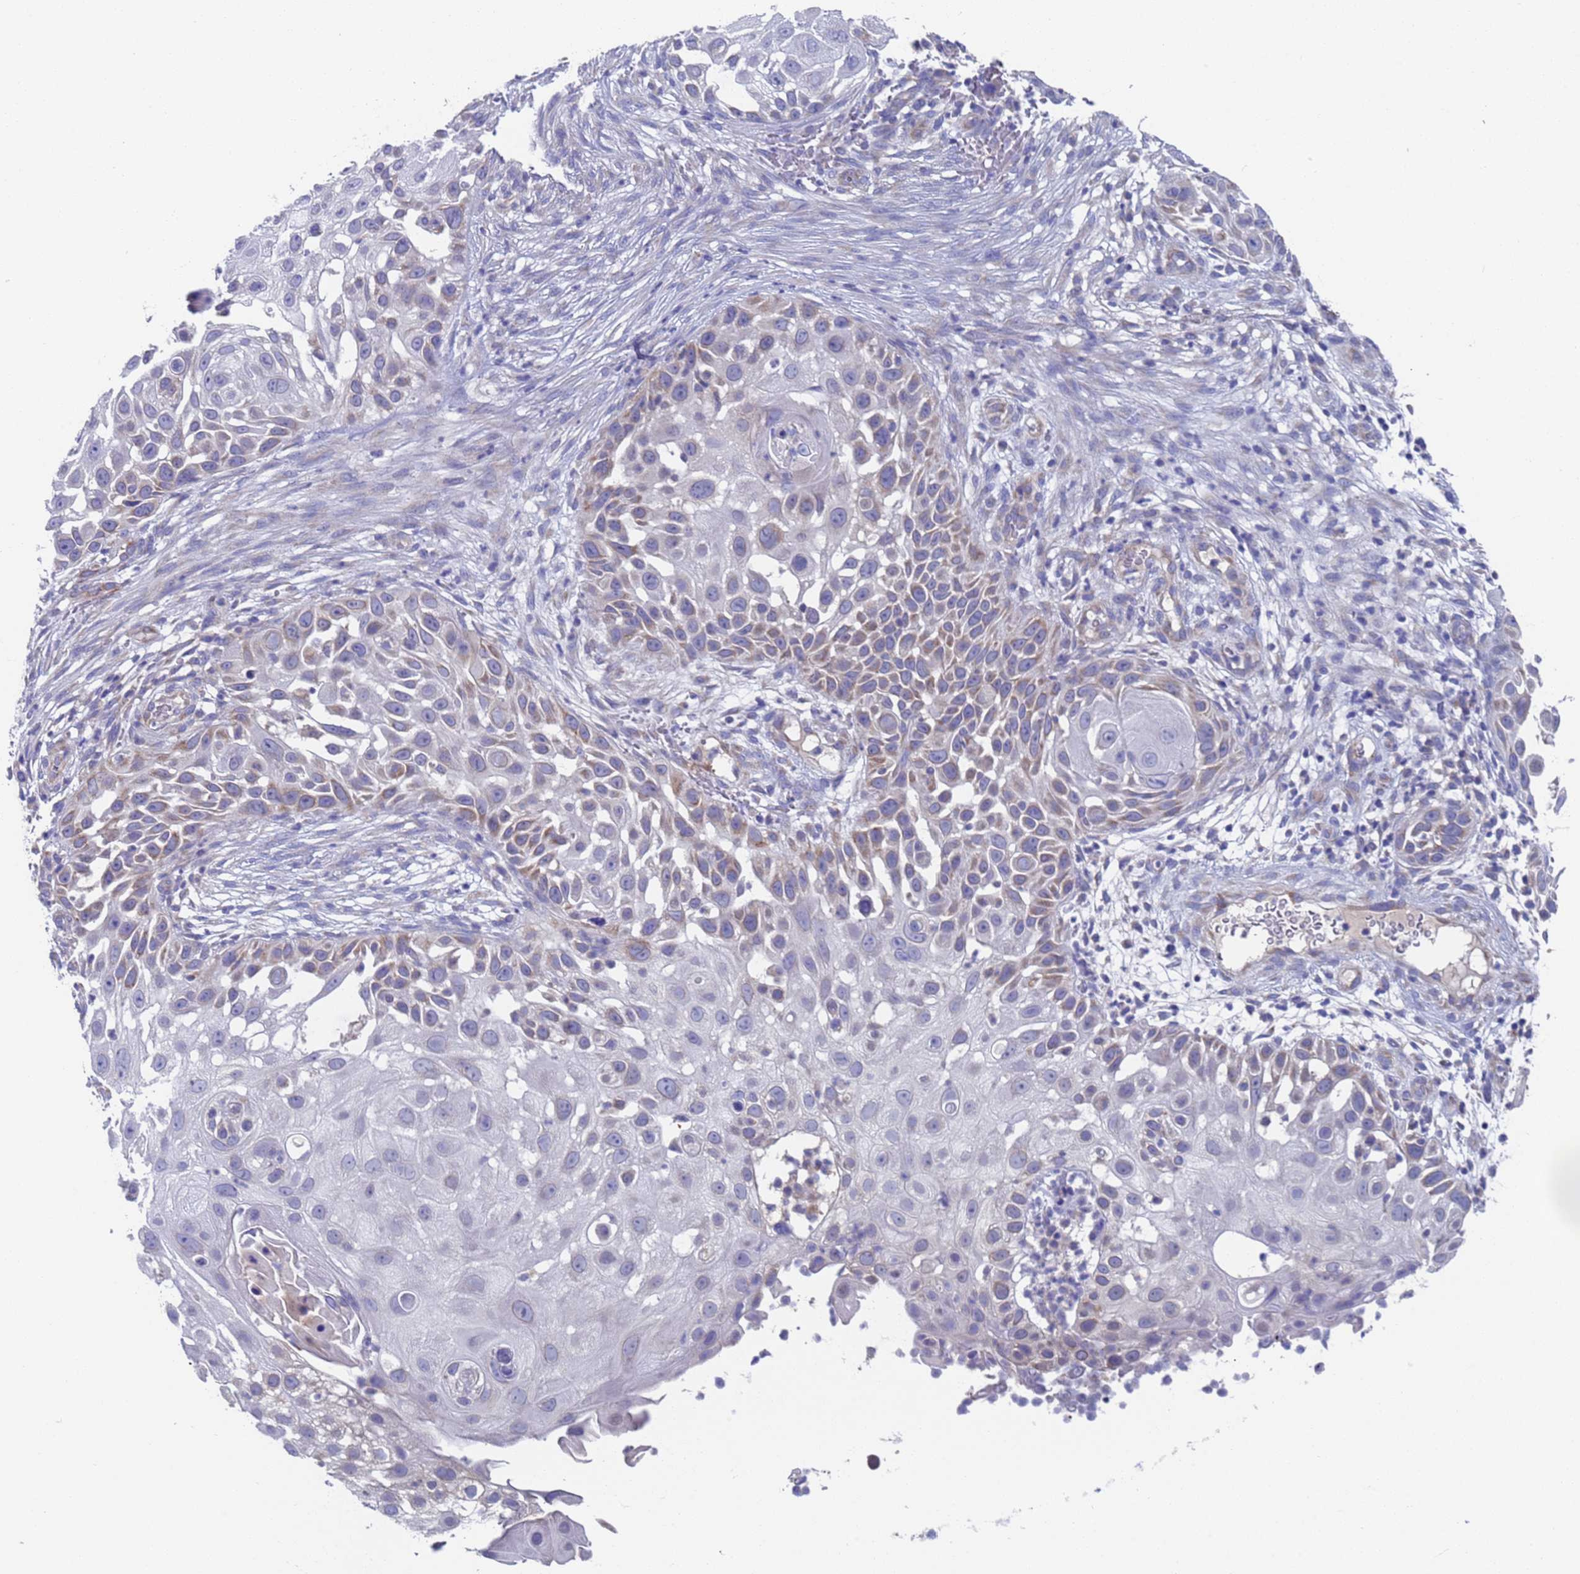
{"staining": {"intensity": "negative", "quantity": "none", "location": "none"}, "tissue": "skin cancer", "cell_type": "Tumor cells", "image_type": "cancer", "snomed": [{"axis": "morphology", "description": "Squamous cell carcinoma, NOS"}, {"axis": "topography", "description": "Skin"}], "caption": "Micrograph shows no protein expression in tumor cells of skin cancer tissue. (Stains: DAB immunohistochemistry (IHC) with hematoxylin counter stain, Microscopy: brightfield microscopy at high magnification).", "gene": "PET117", "patient": {"sex": "female", "age": 44}}